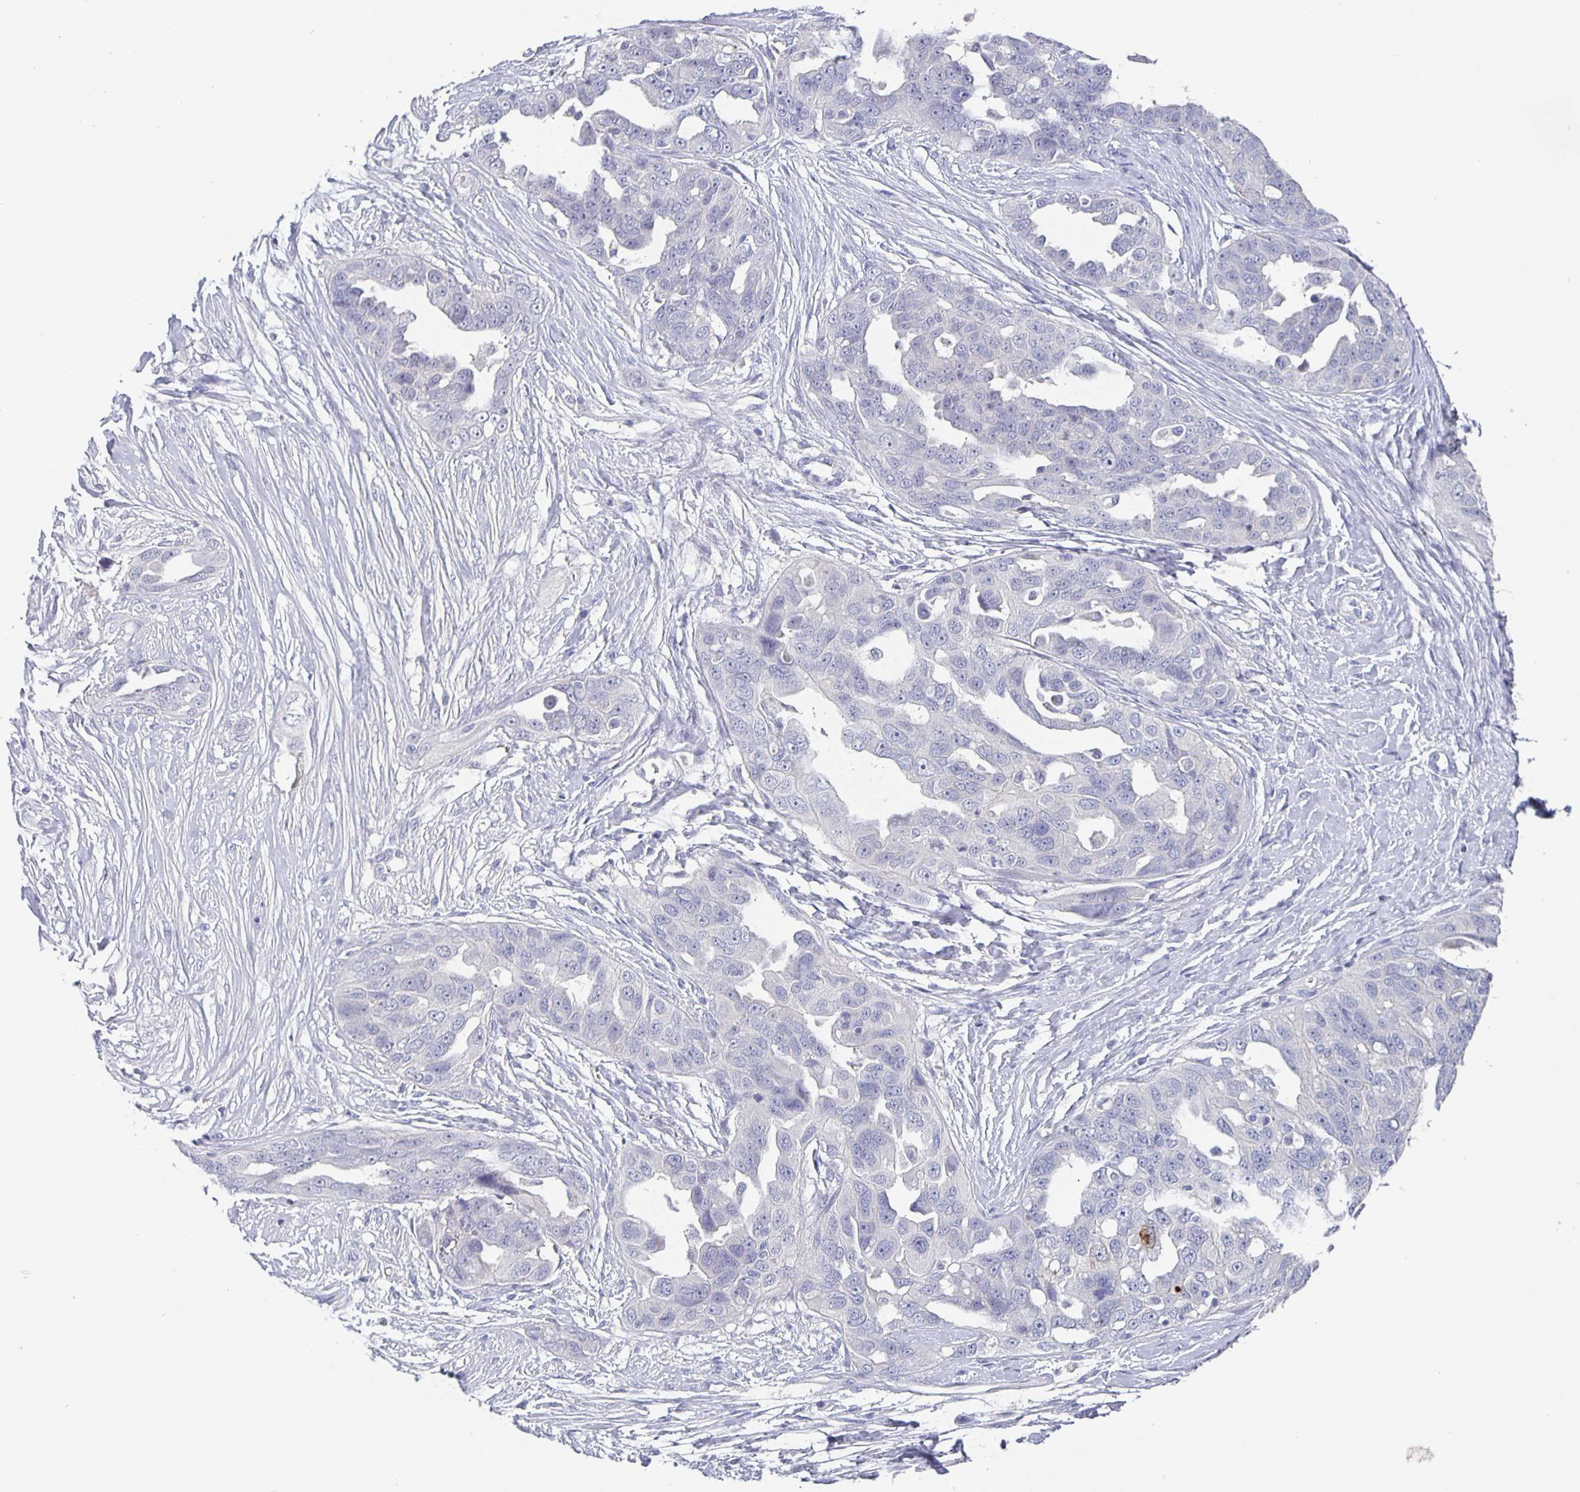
{"staining": {"intensity": "negative", "quantity": "none", "location": "none"}, "tissue": "ovarian cancer", "cell_type": "Tumor cells", "image_type": "cancer", "snomed": [{"axis": "morphology", "description": "Carcinoma, endometroid"}, {"axis": "topography", "description": "Ovary"}], "caption": "Protein analysis of ovarian cancer displays no significant staining in tumor cells. Nuclei are stained in blue.", "gene": "GDF15", "patient": {"sex": "female", "age": 70}}